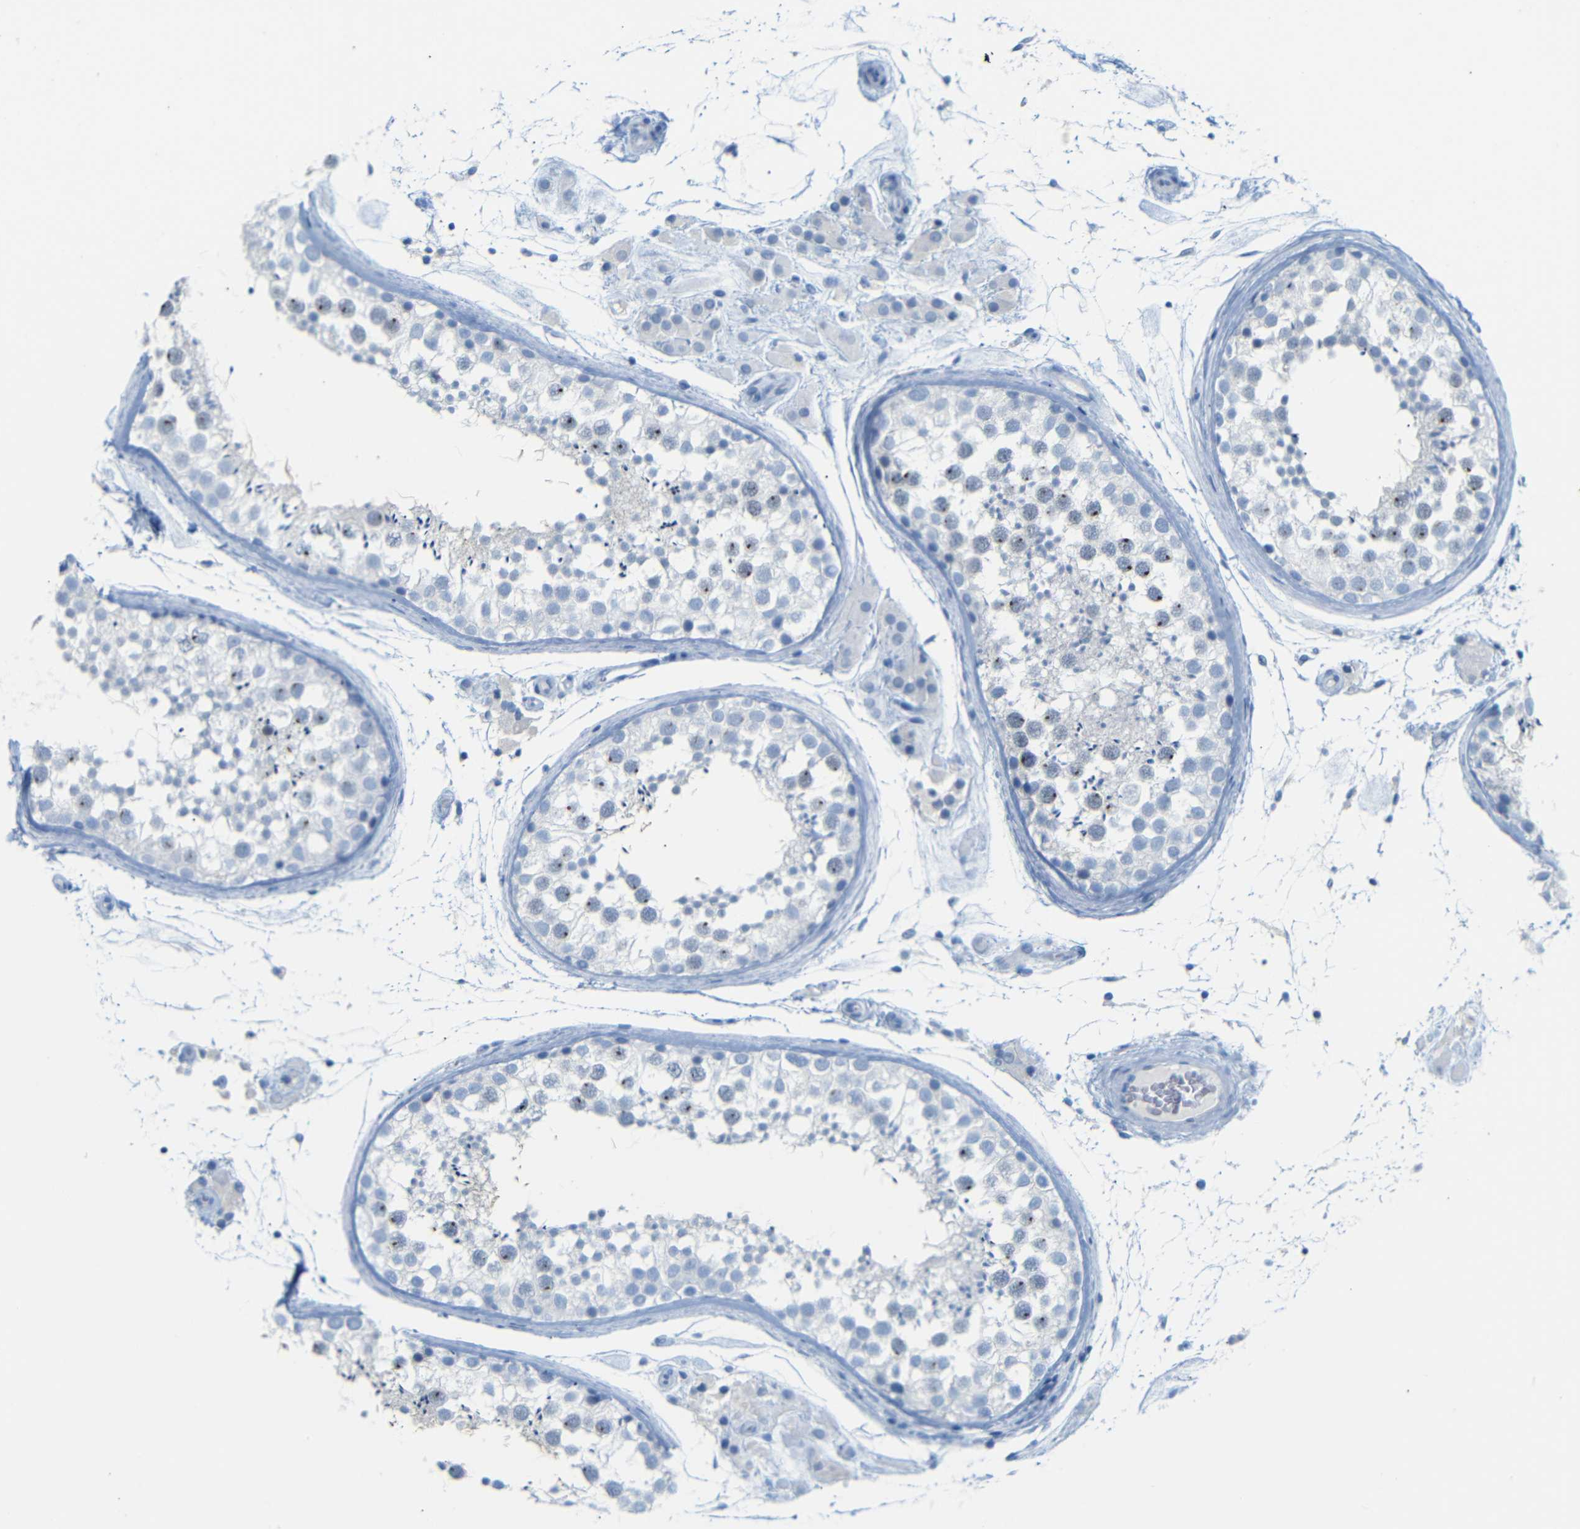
{"staining": {"intensity": "moderate", "quantity": "25%-75%", "location": "nuclear"}, "tissue": "testis", "cell_type": "Cells in seminiferous ducts", "image_type": "normal", "snomed": [{"axis": "morphology", "description": "Normal tissue, NOS"}, {"axis": "topography", "description": "Testis"}], "caption": "The immunohistochemical stain shows moderate nuclear expression in cells in seminiferous ducts of benign testis. (IHC, brightfield microscopy, high magnification).", "gene": "DYNAP", "patient": {"sex": "male", "age": 46}}